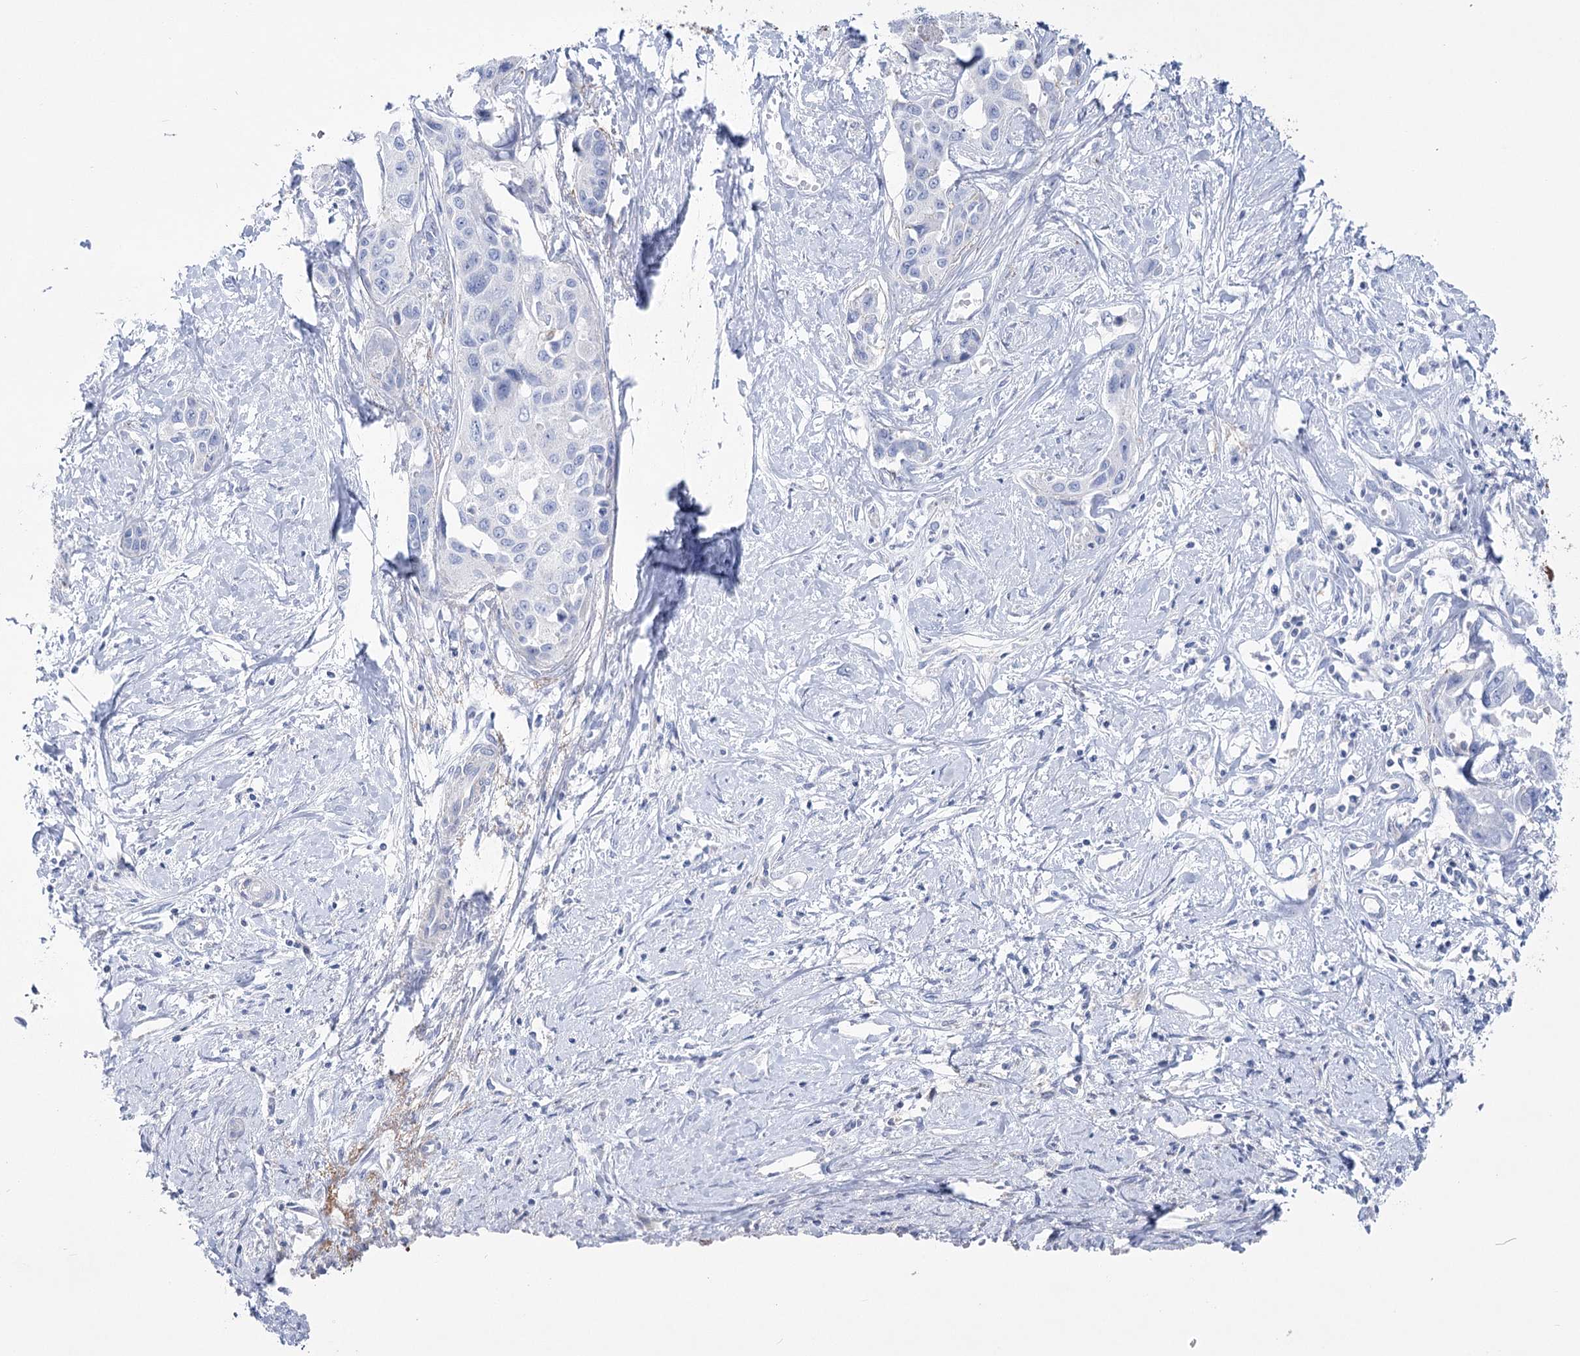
{"staining": {"intensity": "negative", "quantity": "none", "location": "none"}, "tissue": "liver cancer", "cell_type": "Tumor cells", "image_type": "cancer", "snomed": [{"axis": "morphology", "description": "Cholangiocarcinoma"}, {"axis": "topography", "description": "Liver"}], "caption": "Immunohistochemistry photomicrograph of neoplastic tissue: human cholangiocarcinoma (liver) stained with DAB (3,3'-diaminobenzidine) reveals no significant protein staining in tumor cells.", "gene": "PCDHA1", "patient": {"sex": "male", "age": 59}}